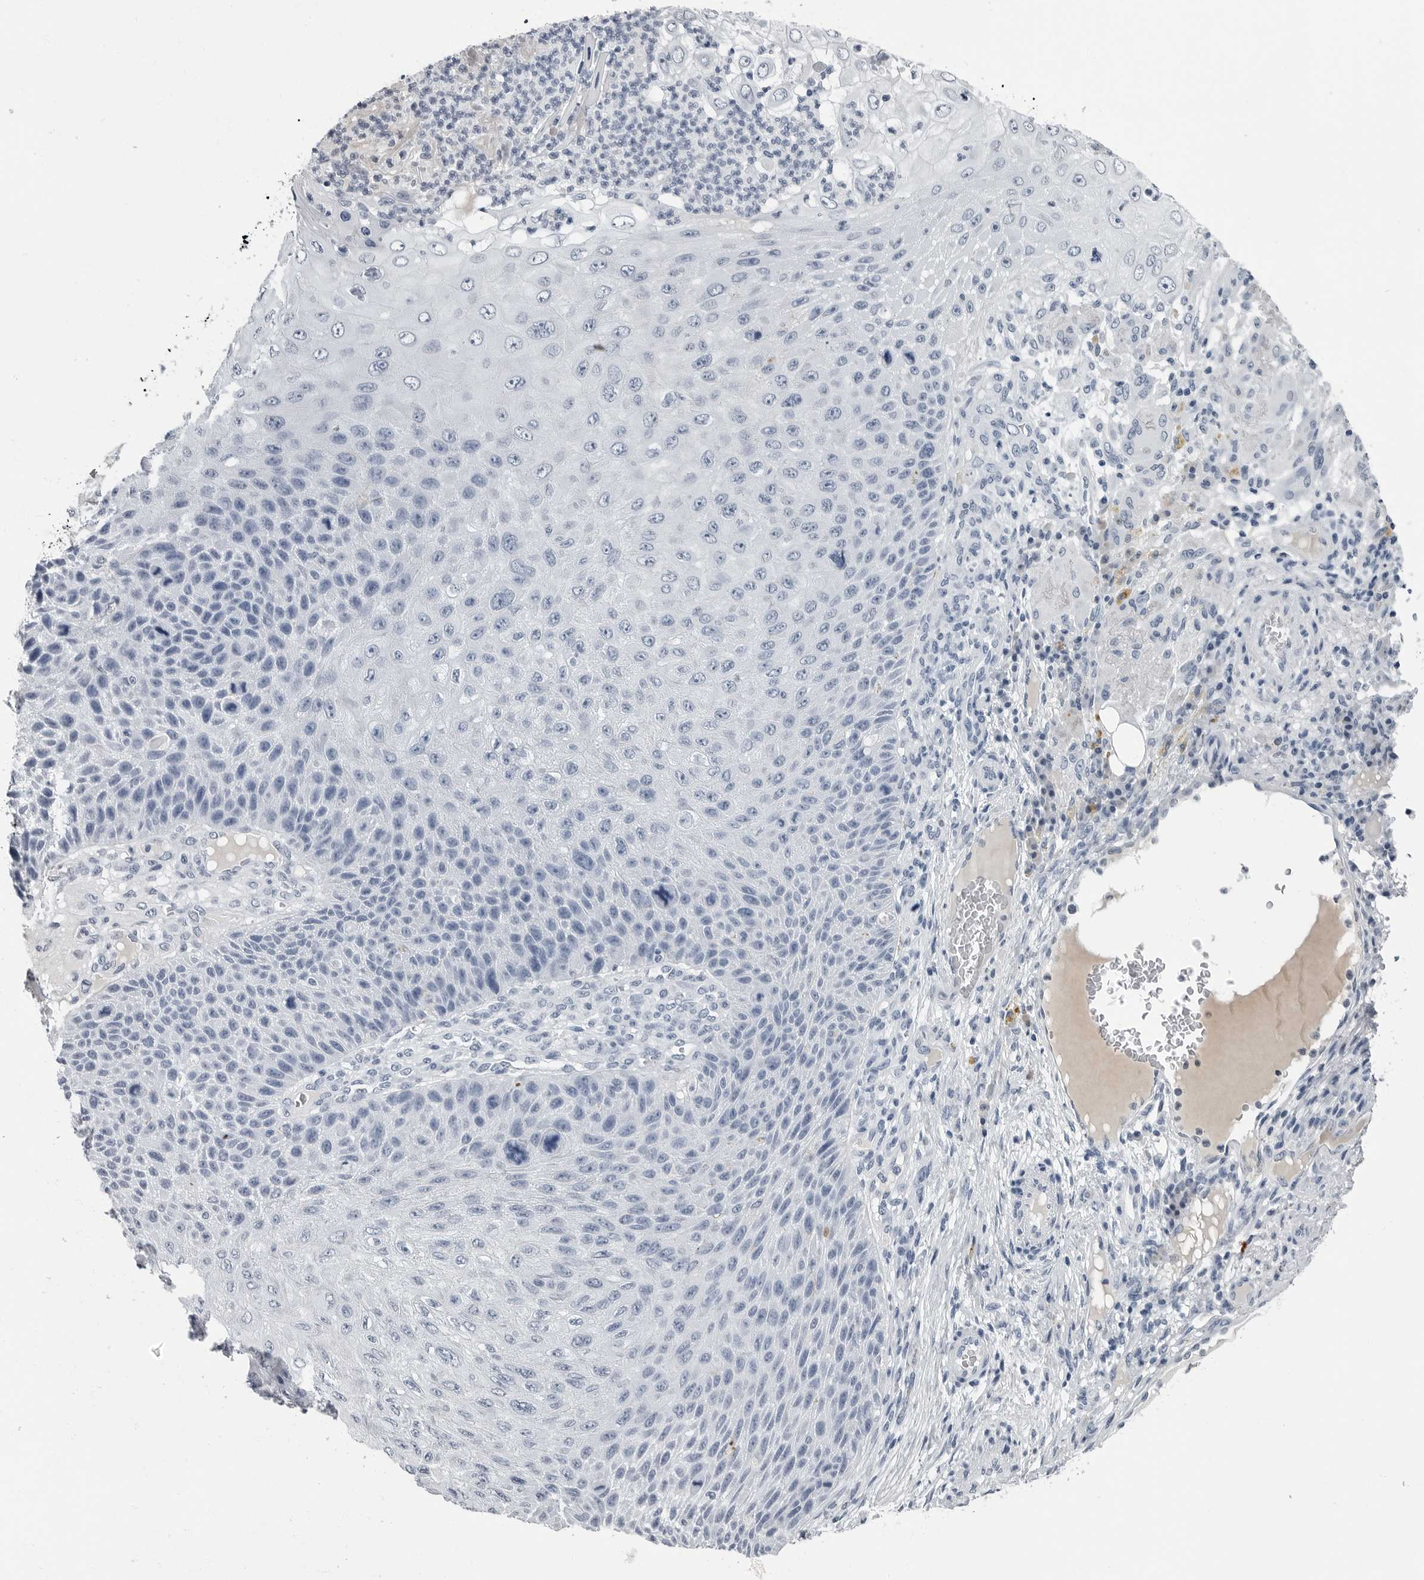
{"staining": {"intensity": "negative", "quantity": "none", "location": "none"}, "tissue": "skin cancer", "cell_type": "Tumor cells", "image_type": "cancer", "snomed": [{"axis": "morphology", "description": "Squamous cell carcinoma, NOS"}, {"axis": "topography", "description": "Skin"}], "caption": "Immunohistochemistry micrograph of human skin squamous cell carcinoma stained for a protein (brown), which shows no expression in tumor cells.", "gene": "AMPD1", "patient": {"sex": "female", "age": 88}}